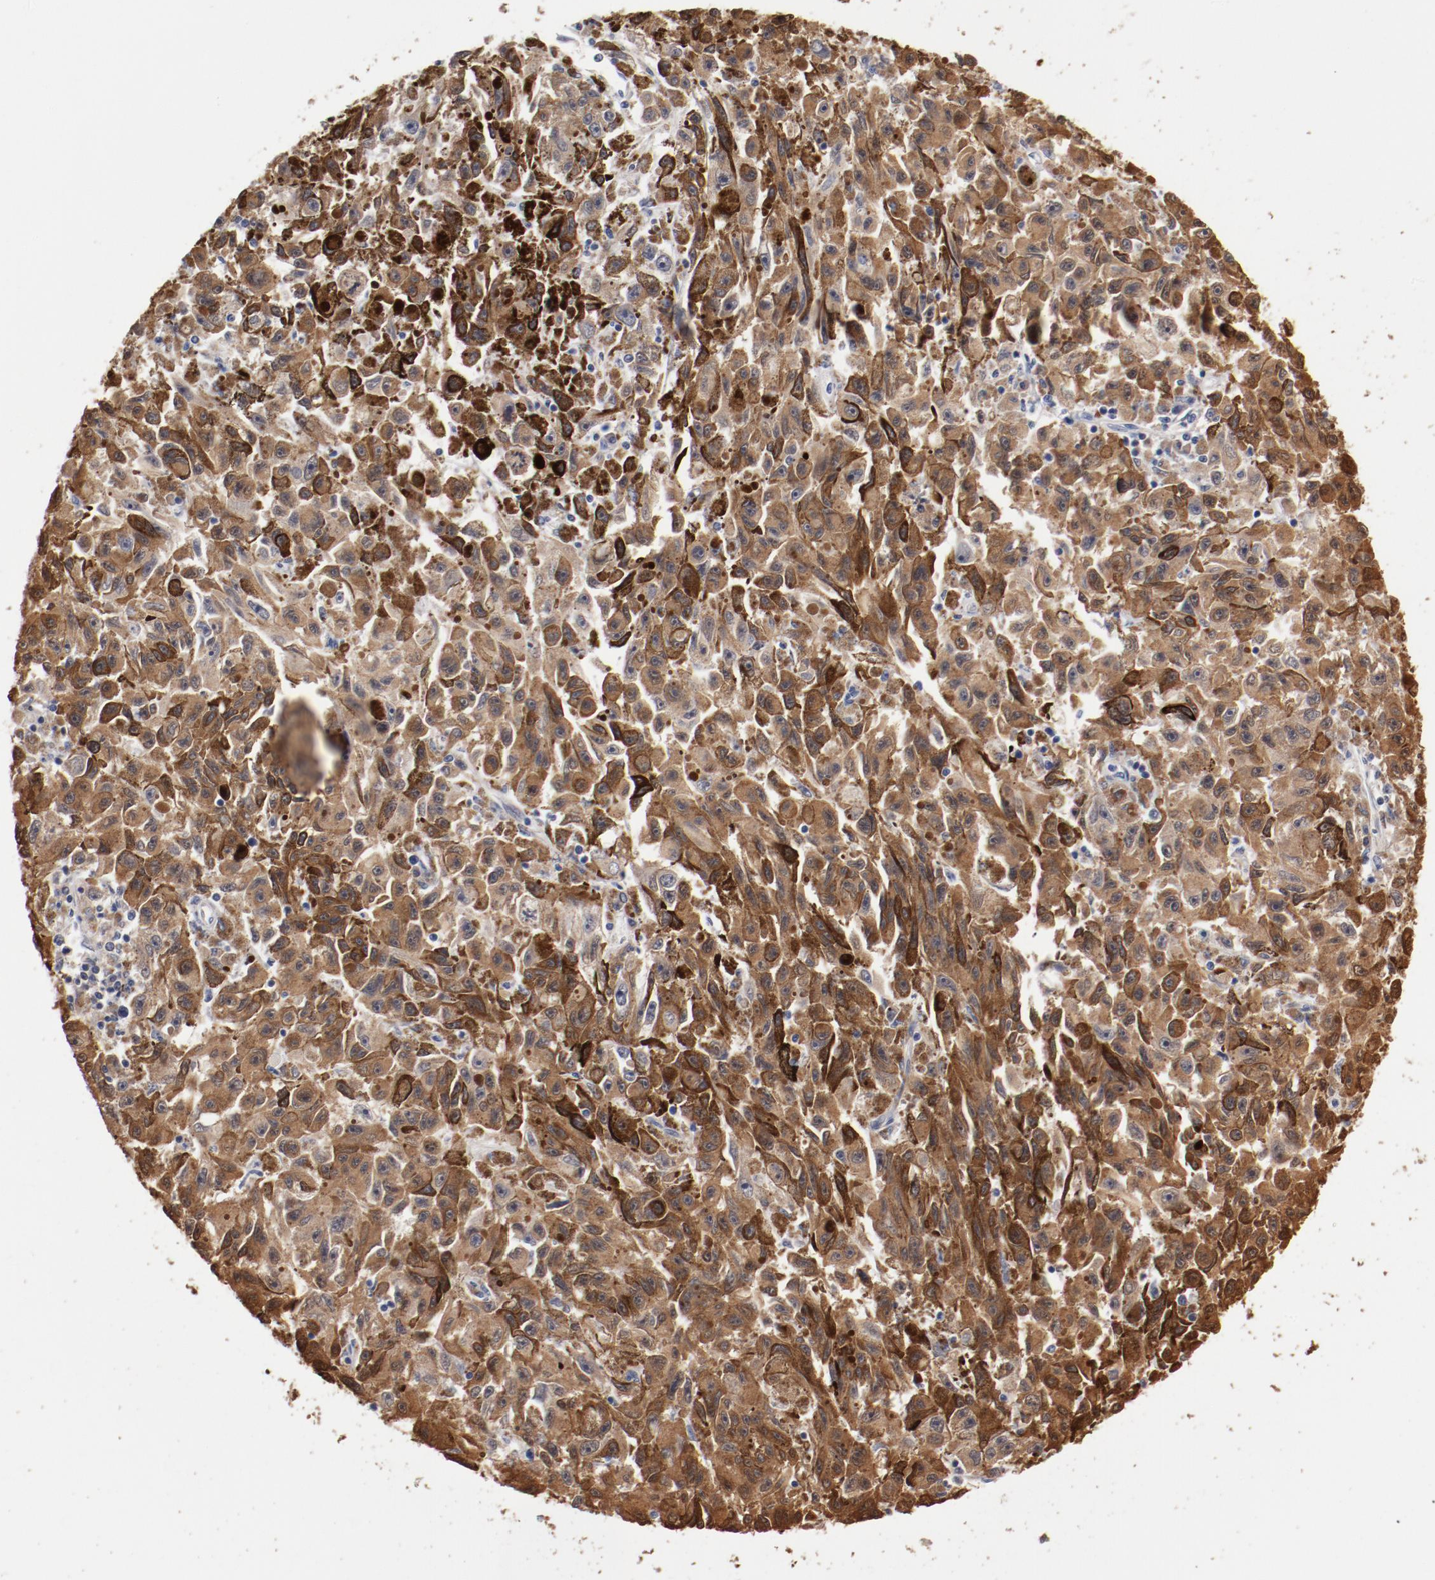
{"staining": {"intensity": "moderate", "quantity": "25%-75%", "location": "cytoplasmic/membranous"}, "tissue": "melanoma", "cell_type": "Tumor cells", "image_type": "cancer", "snomed": [{"axis": "morphology", "description": "Malignant melanoma, NOS"}, {"axis": "topography", "description": "Skin"}], "caption": "Tumor cells reveal moderate cytoplasmic/membranous staining in about 25%-75% of cells in melanoma.", "gene": "MIF", "patient": {"sex": "female", "age": 104}}